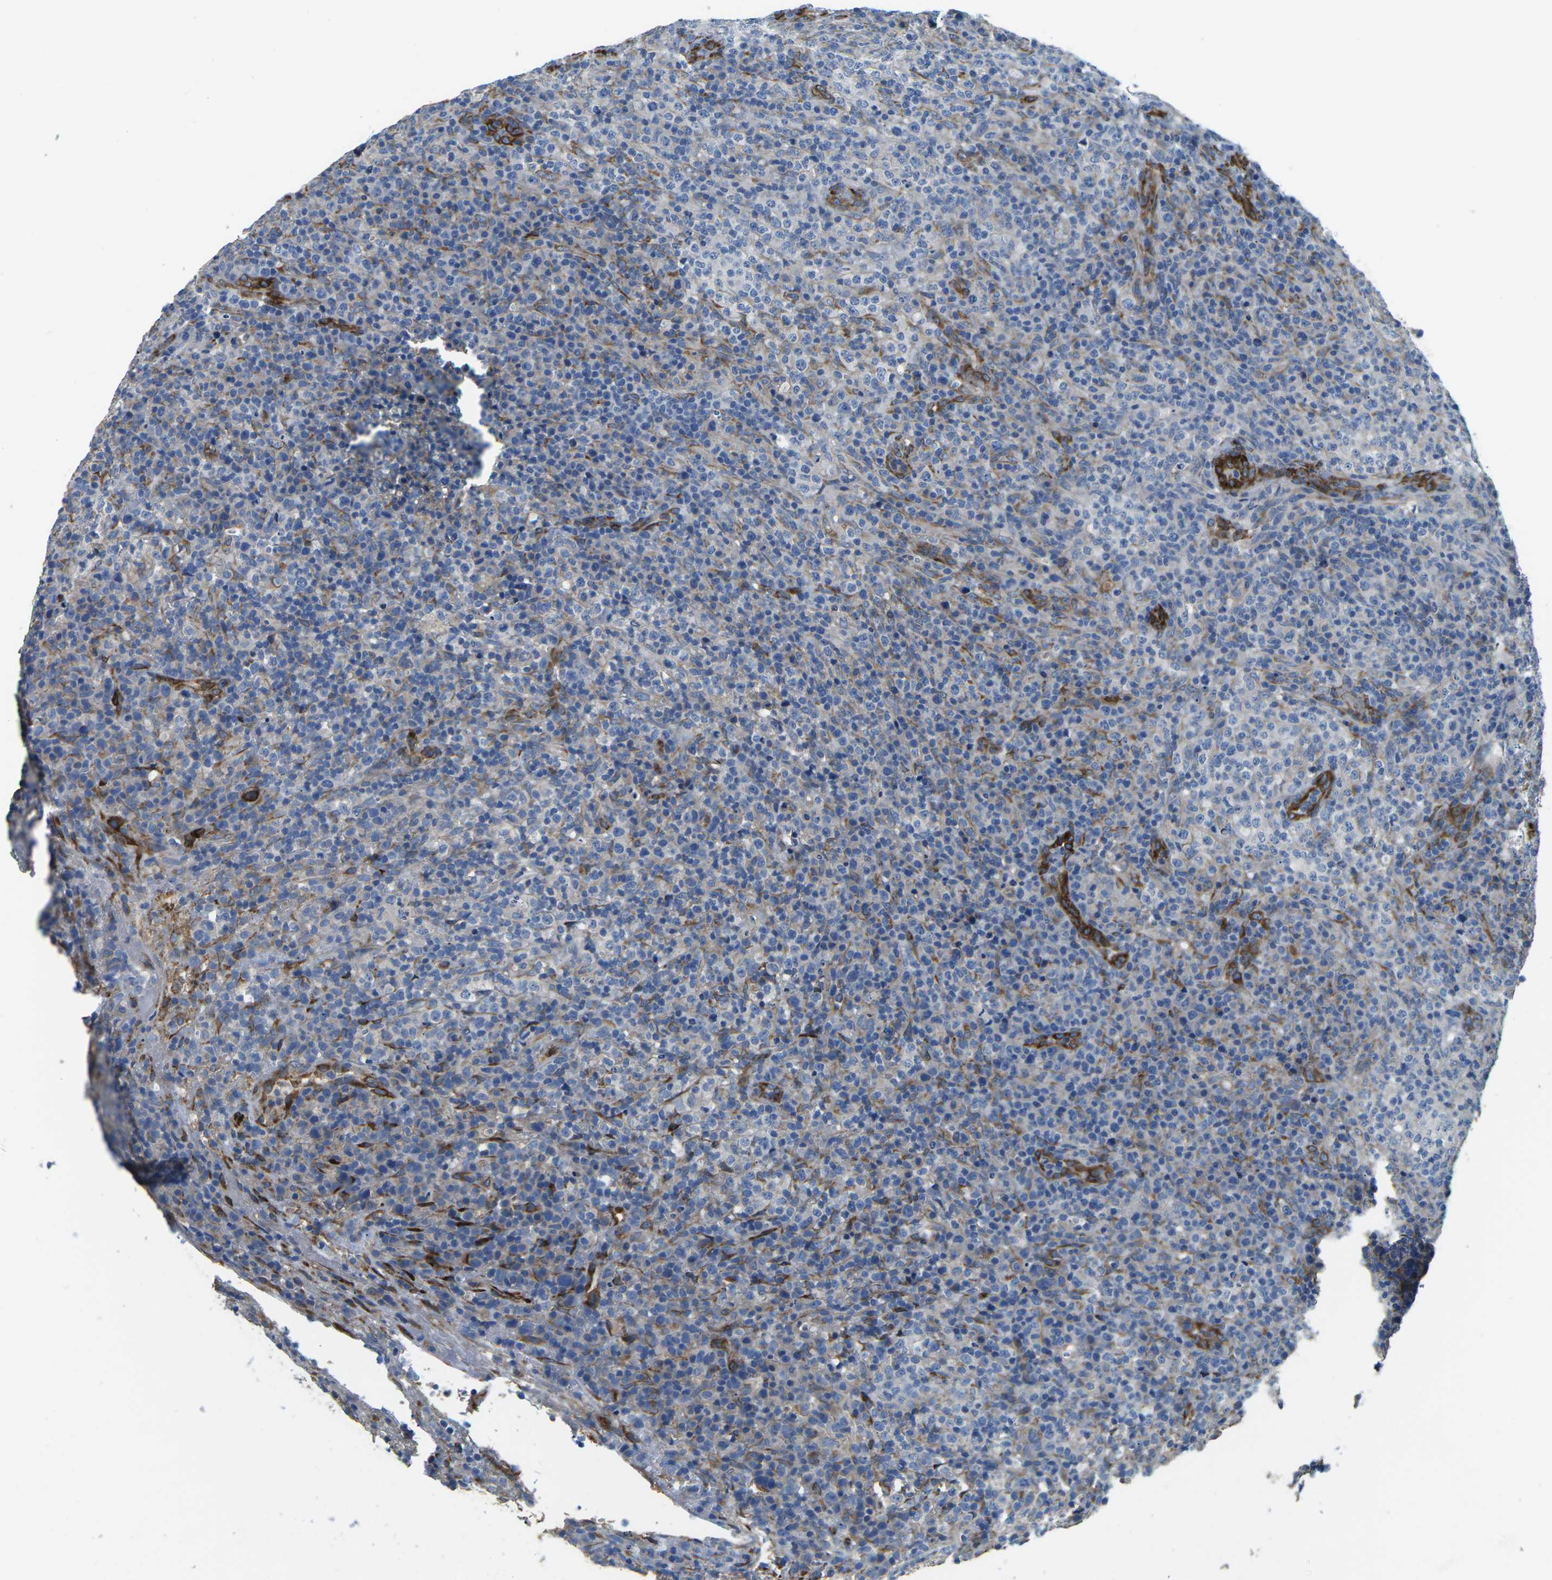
{"staining": {"intensity": "moderate", "quantity": "<25%", "location": "cytoplasmic/membranous"}, "tissue": "lymphoma", "cell_type": "Tumor cells", "image_type": "cancer", "snomed": [{"axis": "morphology", "description": "Malignant lymphoma, non-Hodgkin's type, High grade"}, {"axis": "topography", "description": "Lymph node"}], "caption": "Malignant lymphoma, non-Hodgkin's type (high-grade) stained with DAB immunohistochemistry displays low levels of moderate cytoplasmic/membranous expression in about <25% of tumor cells.", "gene": "PDZD8", "patient": {"sex": "female", "age": 76}}